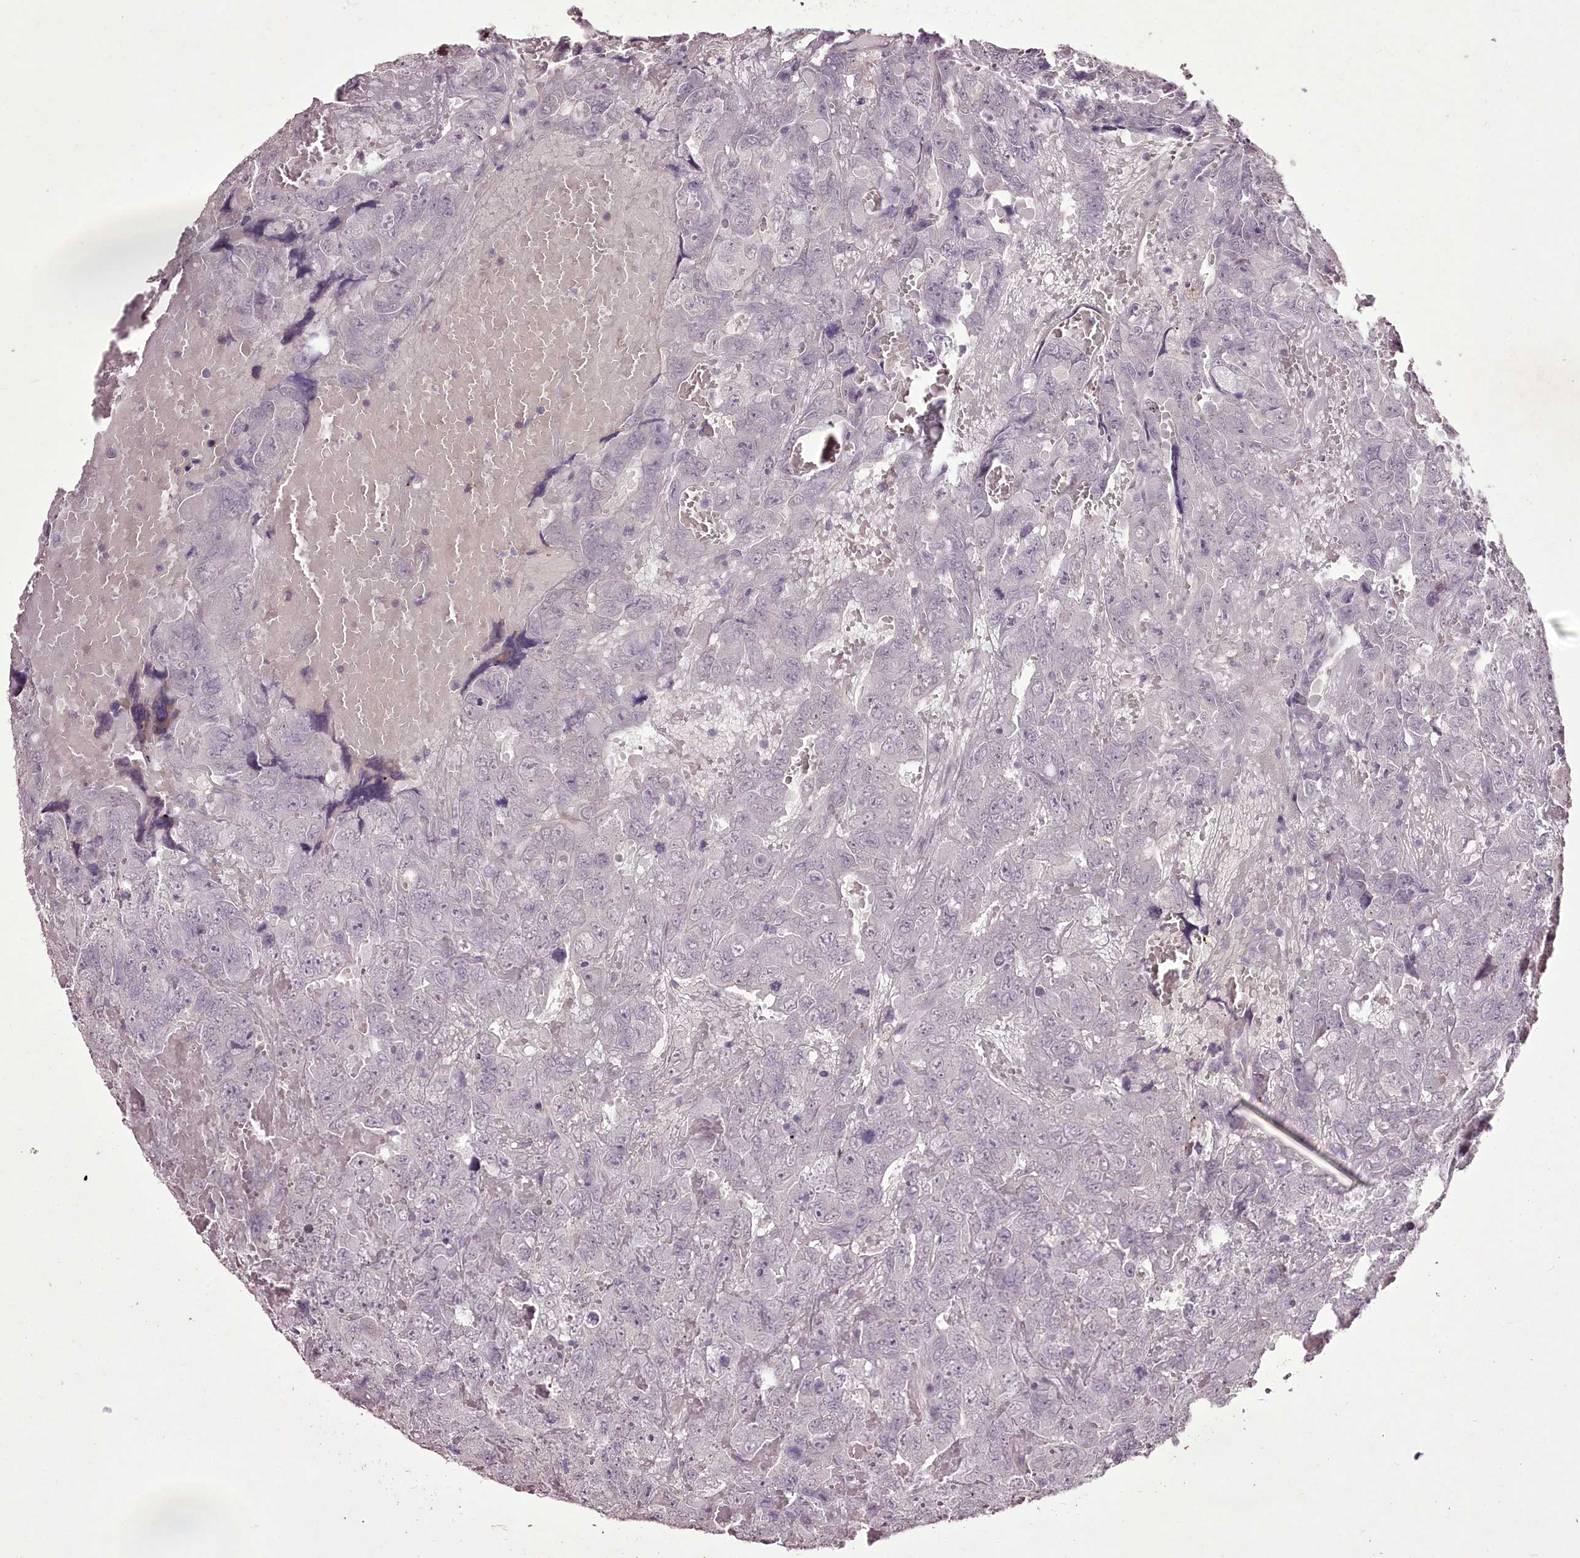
{"staining": {"intensity": "negative", "quantity": "none", "location": "none"}, "tissue": "testis cancer", "cell_type": "Tumor cells", "image_type": "cancer", "snomed": [{"axis": "morphology", "description": "Carcinoma, Embryonal, NOS"}, {"axis": "topography", "description": "Testis"}], "caption": "DAB (3,3'-diaminobenzidine) immunohistochemical staining of testis cancer shows no significant staining in tumor cells. Brightfield microscopy of immunohistochemistry (IHC) stained with DAB (brown) and hematoxylin (blue), captured at high magnification.", "gene": "C1orf56", "patient": {"sex": "male", "age": 45}}